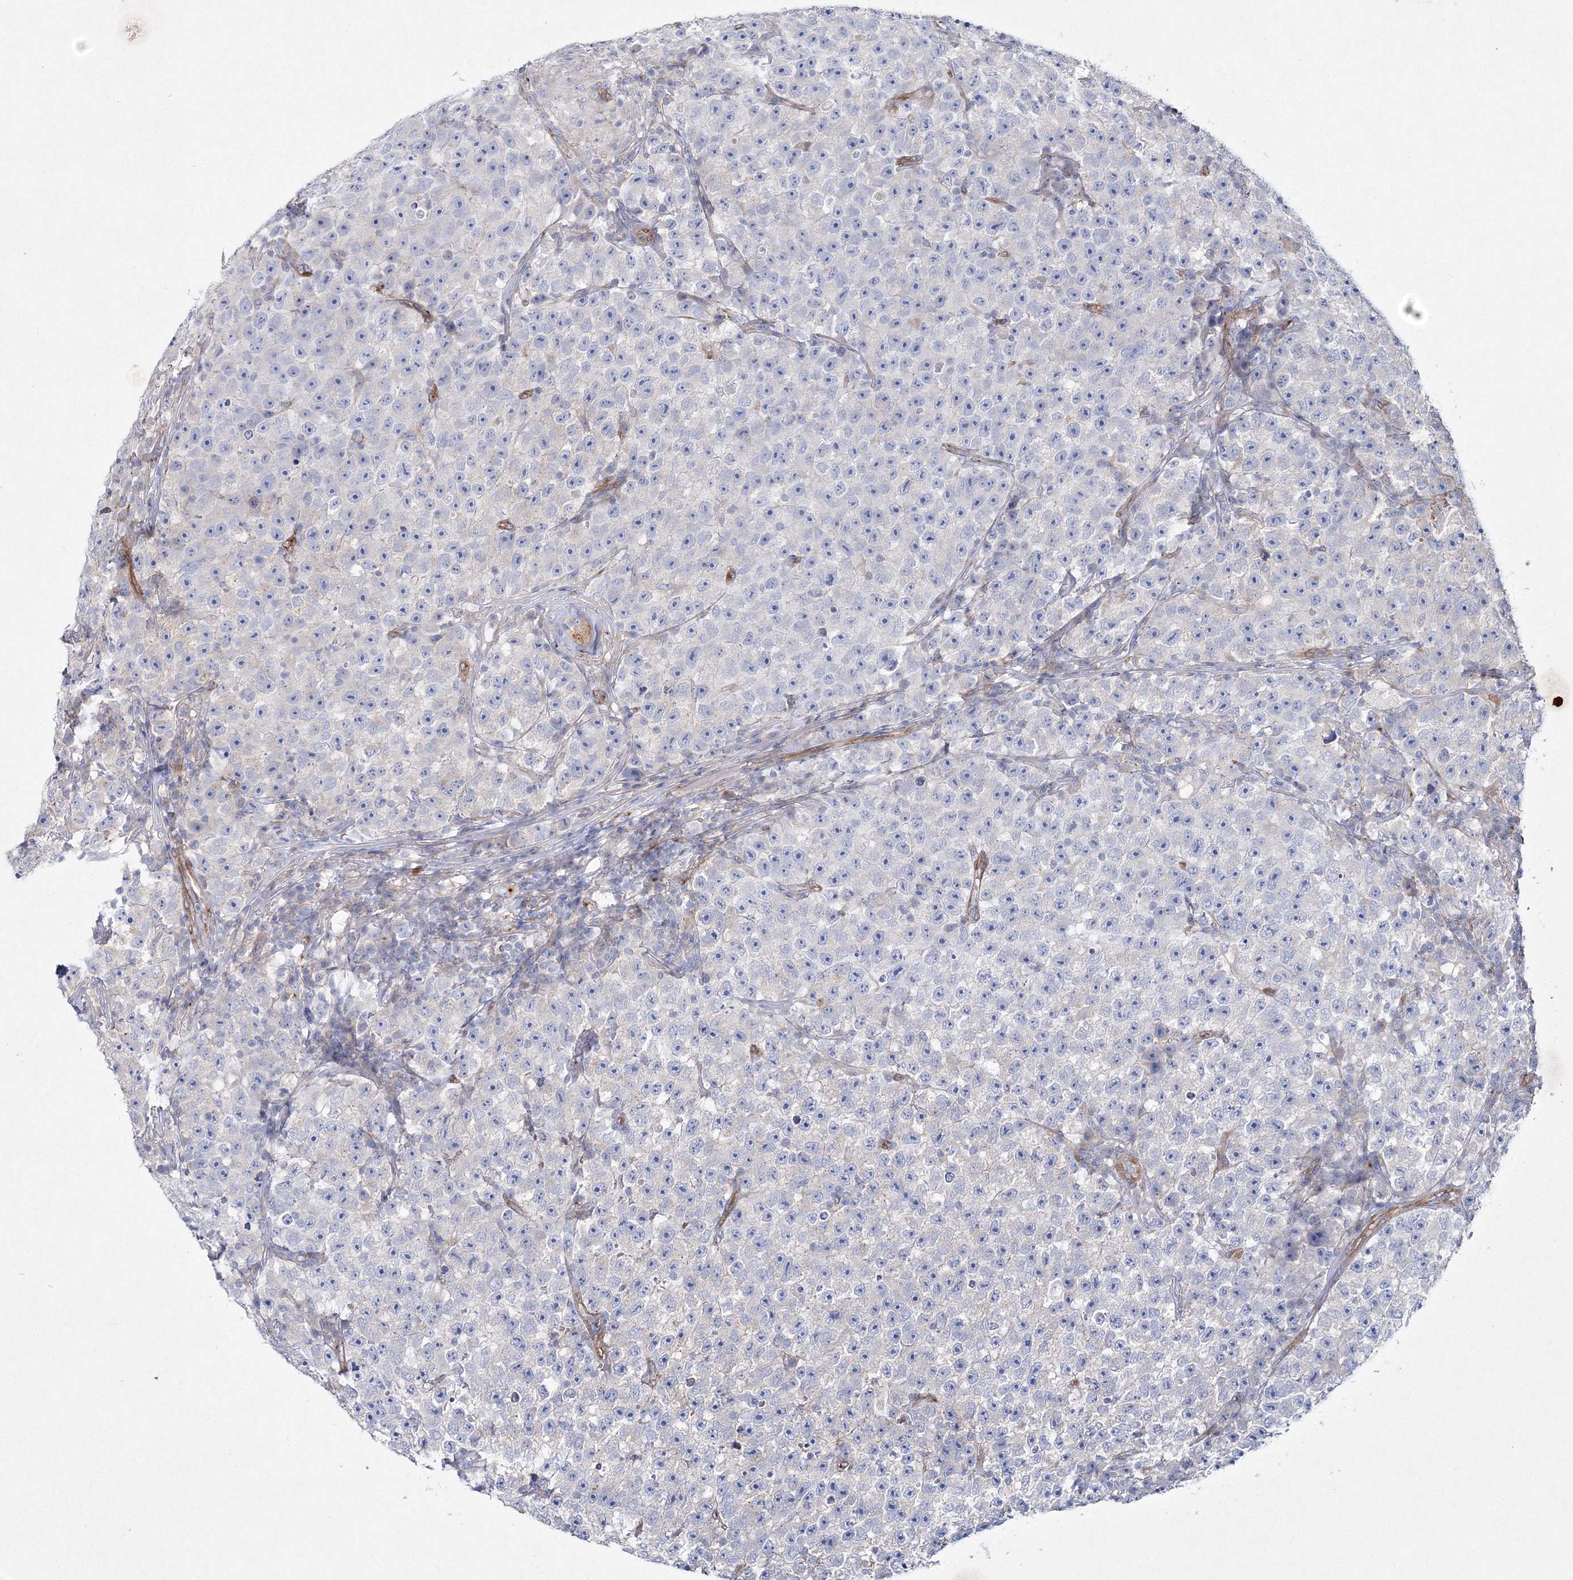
{"staining": {"intensity": "negative", "quantity": "none", "location": "none"}, "tissue": "testis cancer", "cell_type": "Tumor cells", "image_type": "cancer", "snomed": [{"axis": "morphology", "description": "Seminoma, NOS"}, {"axis": "topography", "description": "Testis"}], "caption": "Testis cancer stained for a protein using immunohistochemistry exhibits no expression tumor cells.", "gene": "NAA40", "patient": {"sex": "male", "age": 22}}